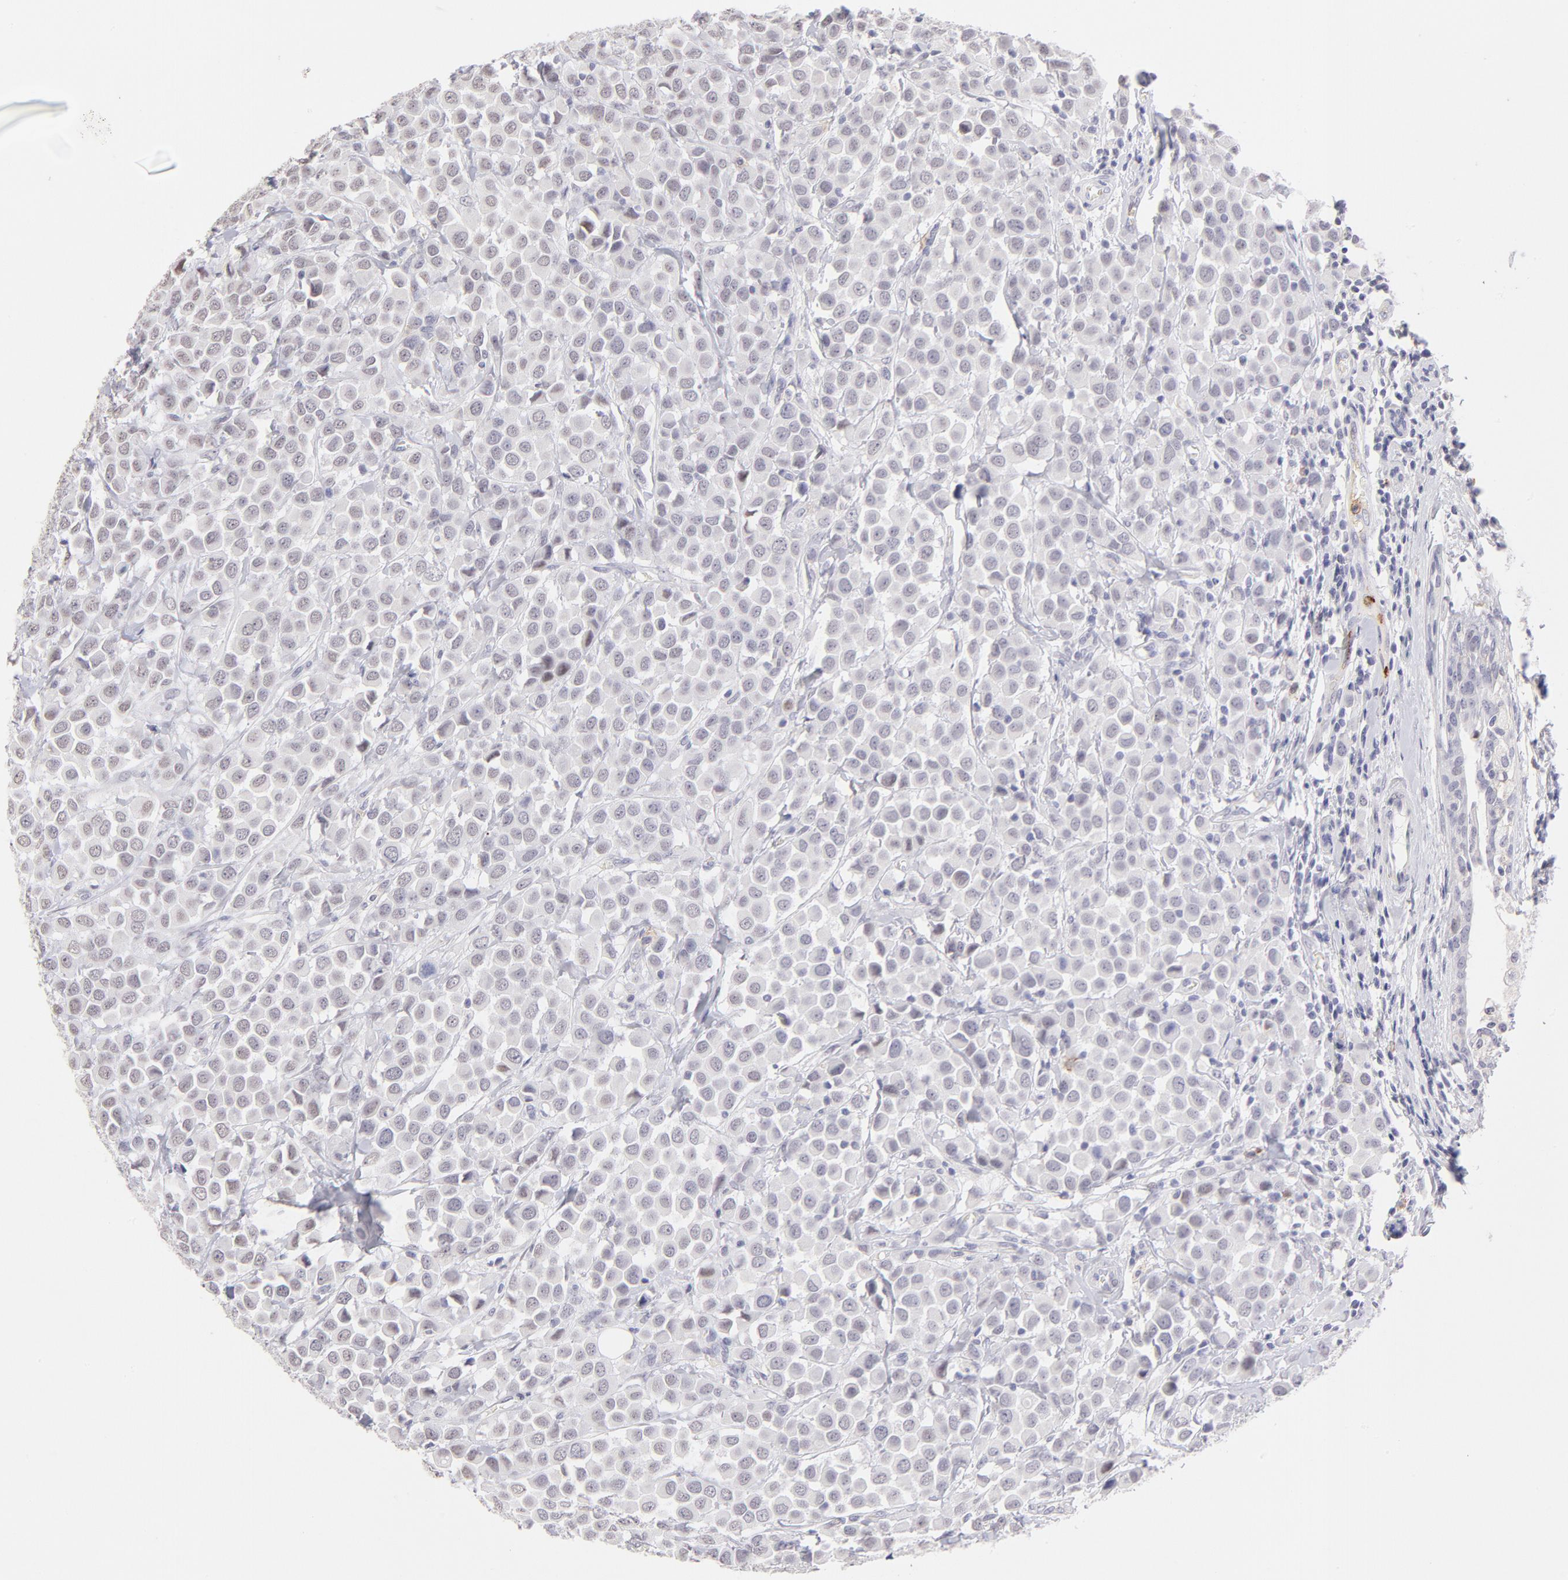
{"staining": {"intensity": "weak", "quantity": "<25%", "location": "nuclear"}, "tissue": "breast cancer", "cell_type": "Tumor cells", "image_type": "cancer", "snomed": [{"axis": "morphology", "description": "Duct carcinoma"}, {"axis": "topography", "description": "Breast"}], "caption": "The micrograph reveals no significant staining in tumor cells of breast cancer (infiltrating ductal carcinoma).", "gene": "LTB4R", "patient": {"sex": "female", "age": 61}}